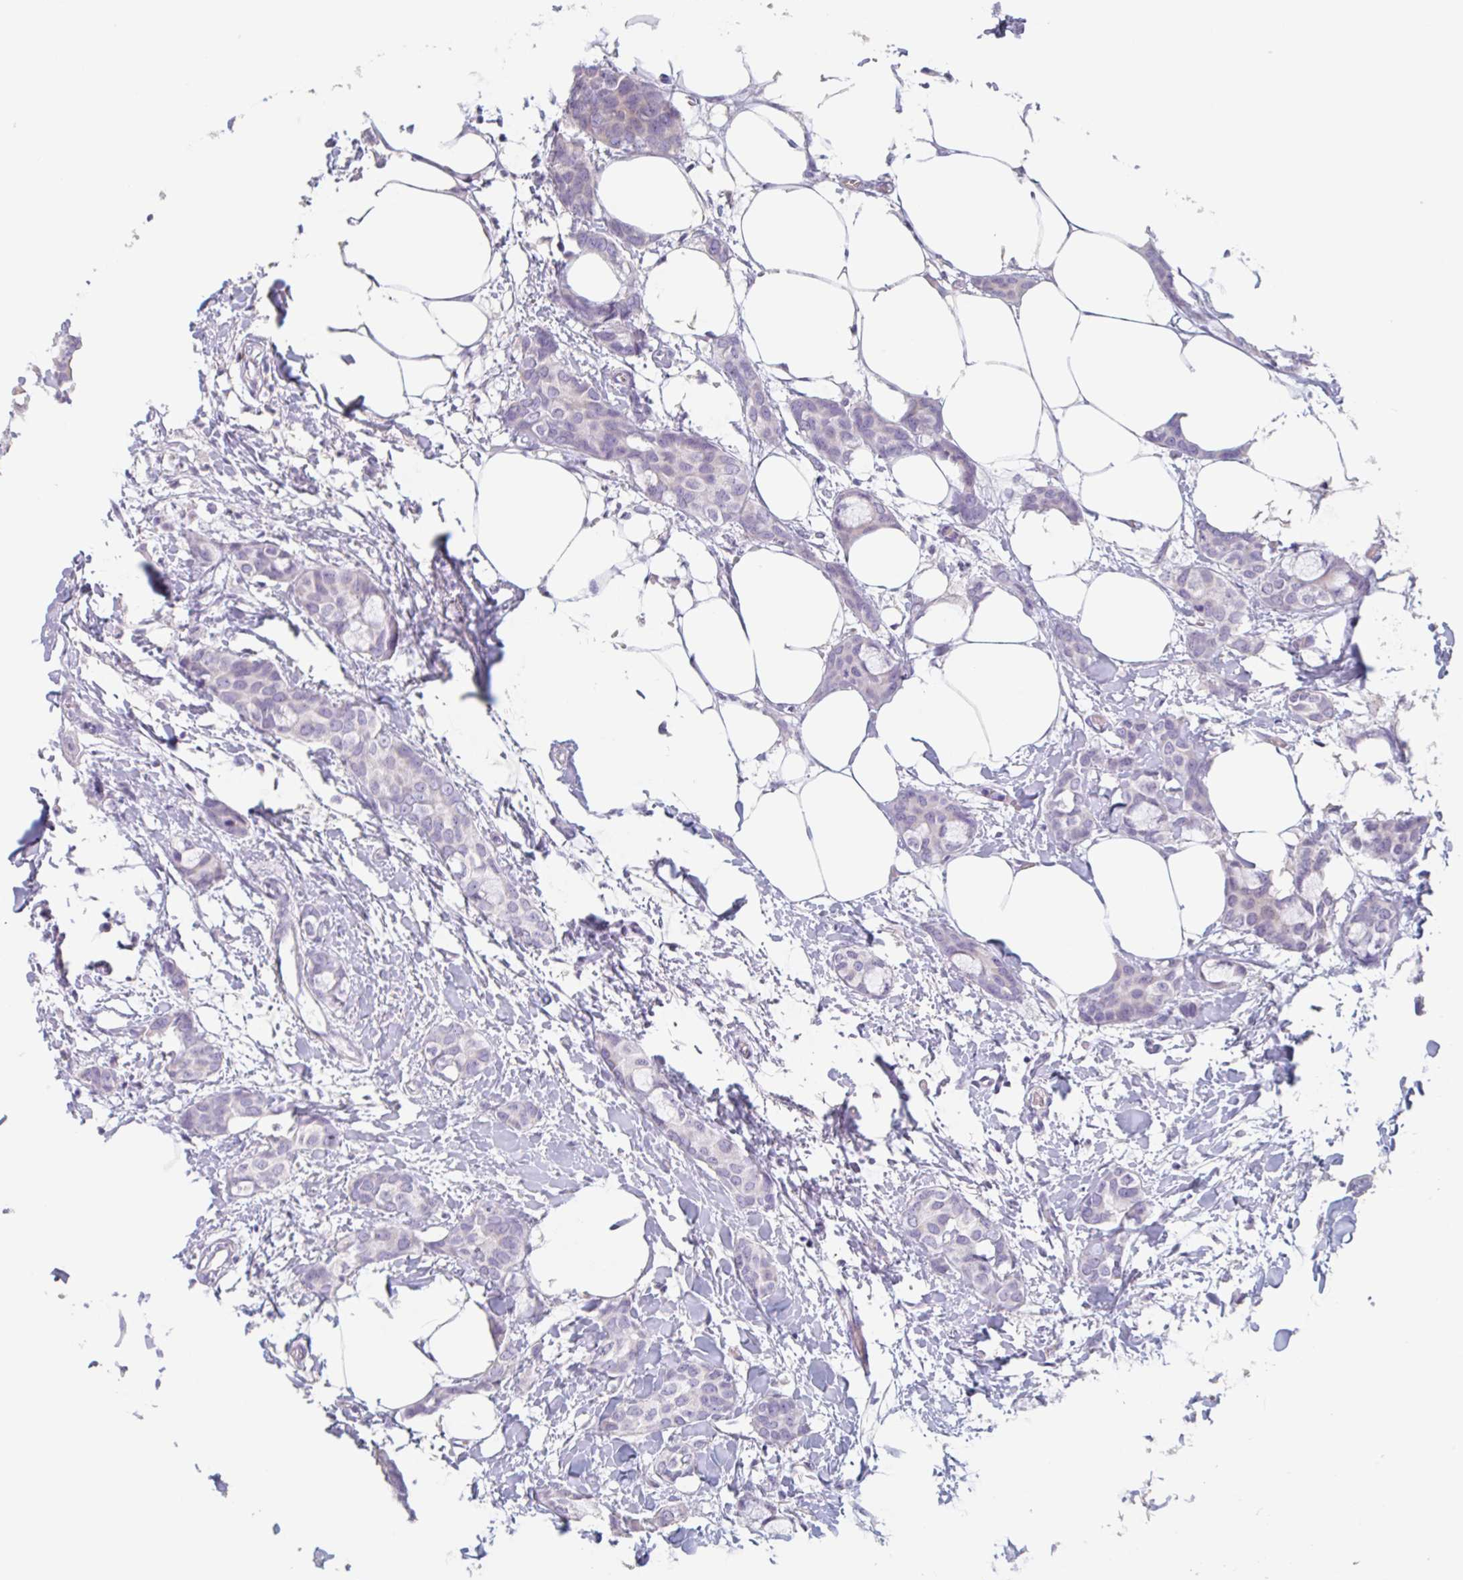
{"staining": {"intensity": "negative", "quantity": "none", "location": "none"}, "tissue": "breast cancer", "cell_type": "Tumor cells", "image_type": "cancer", "snomed": [{"axis": "morphology", "description": "Duct carcinoma"}, {"axis": "topography", "description": "Breast"}], "caption": "Tumor cells show no significant protein expression in breast cancer (infiltrating ductal carcinoma). (Stains: DAB (3,3'-diaminobenzidine) immunohistochemistry (IHC) with hematoxylin counter stain, Microscopy: brightfield microscopy at high magnification).", "gene": "EMC4", "patient": {"sex": "female", "age": 73}}